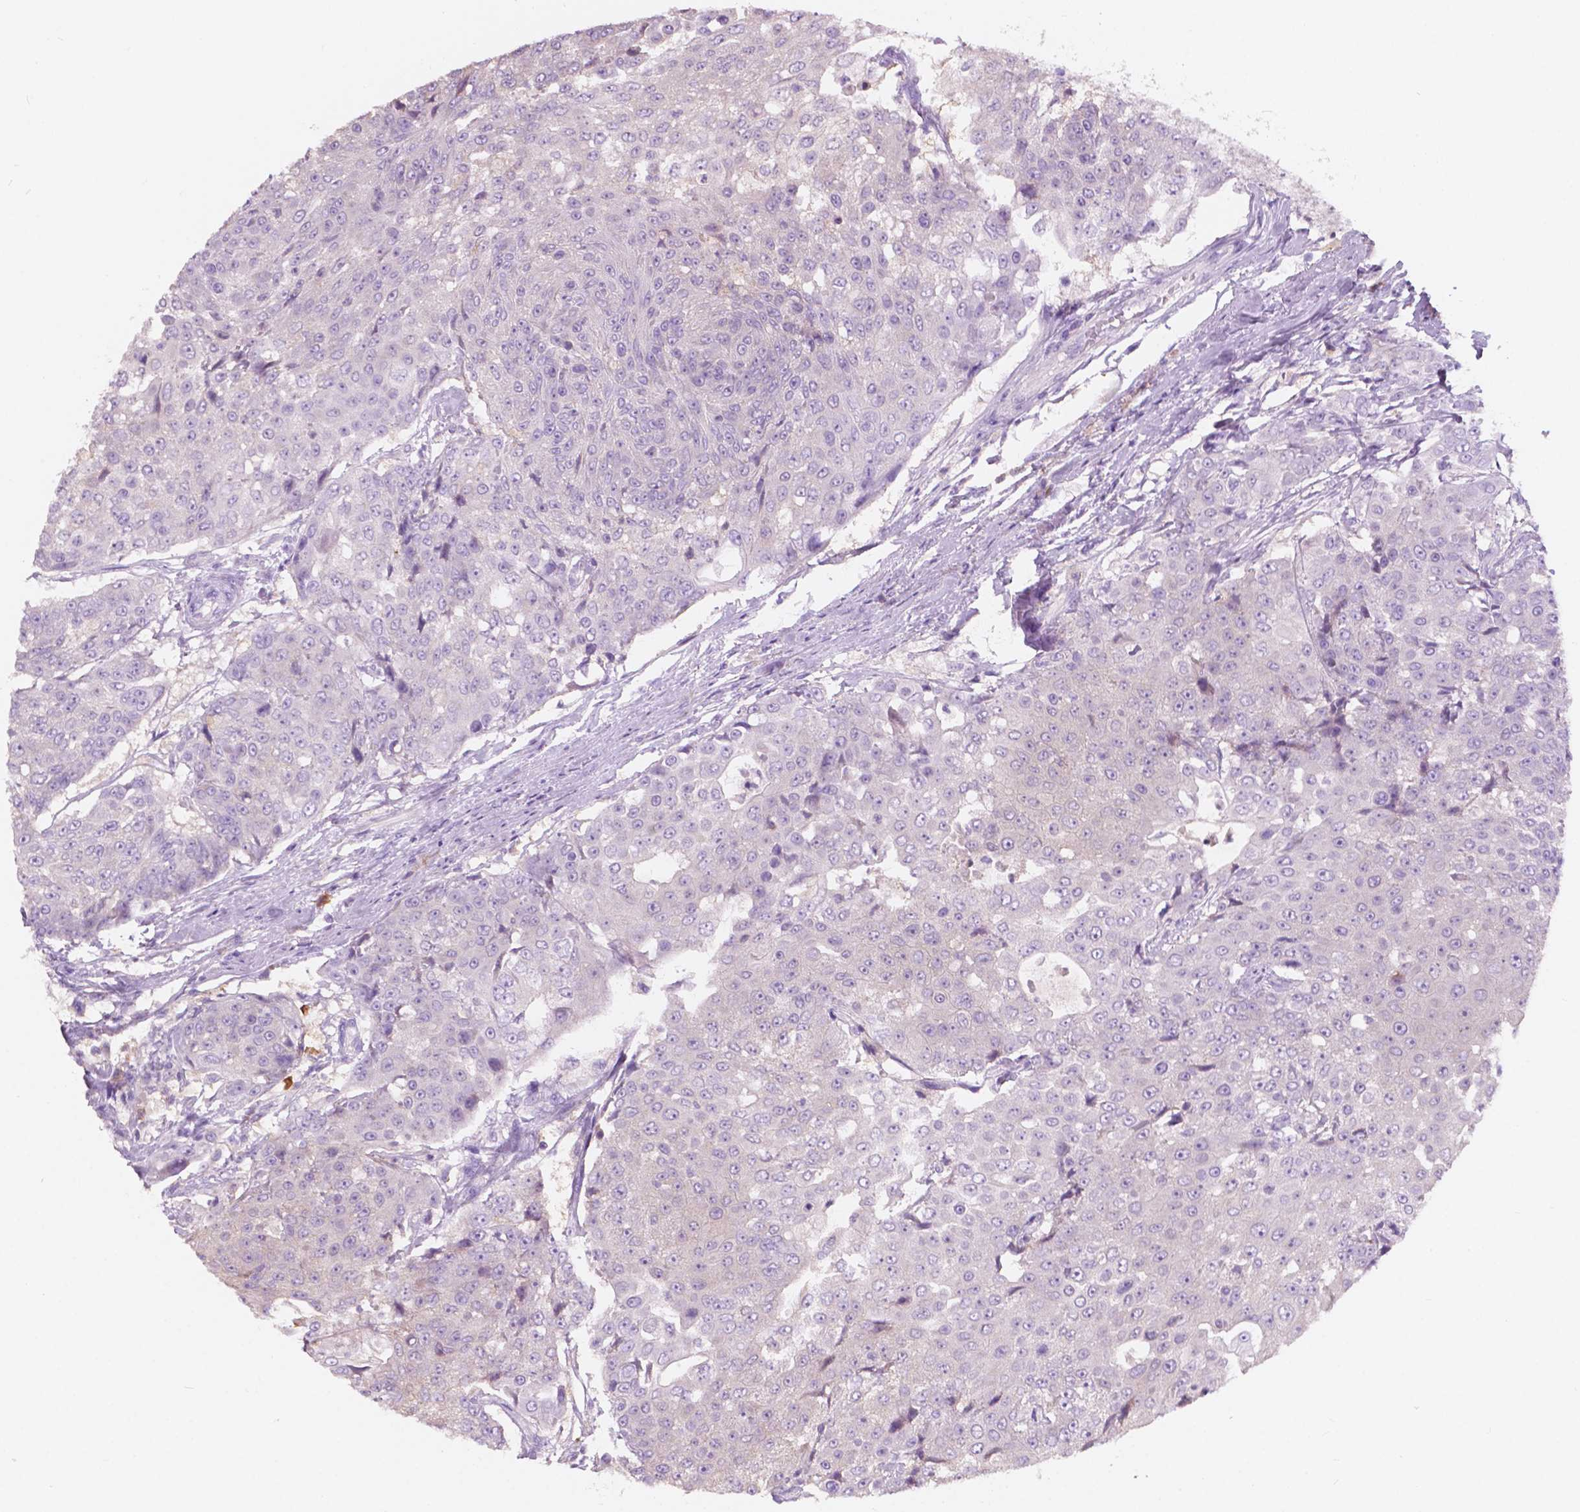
{"staining": {"intensity": "negative", "quantity": "none", "location": "none"}, "tissue": "urothelial cancer", "cell_type": "Tumor cells", "image_type": "cancer", "snomed": [{"axis": "morphology", "description": "Urothelial carcinoma, High grade"}, {"axis": "topography", "description": "Urinary bladder"}], "caption": "Immunohistochemistry (IHC) of human urothelial carcinoma (high-grade) displays no expression in tumor cells.", "gene": "SEMA4A", "patient": {"sex": "female", "age": 63}}